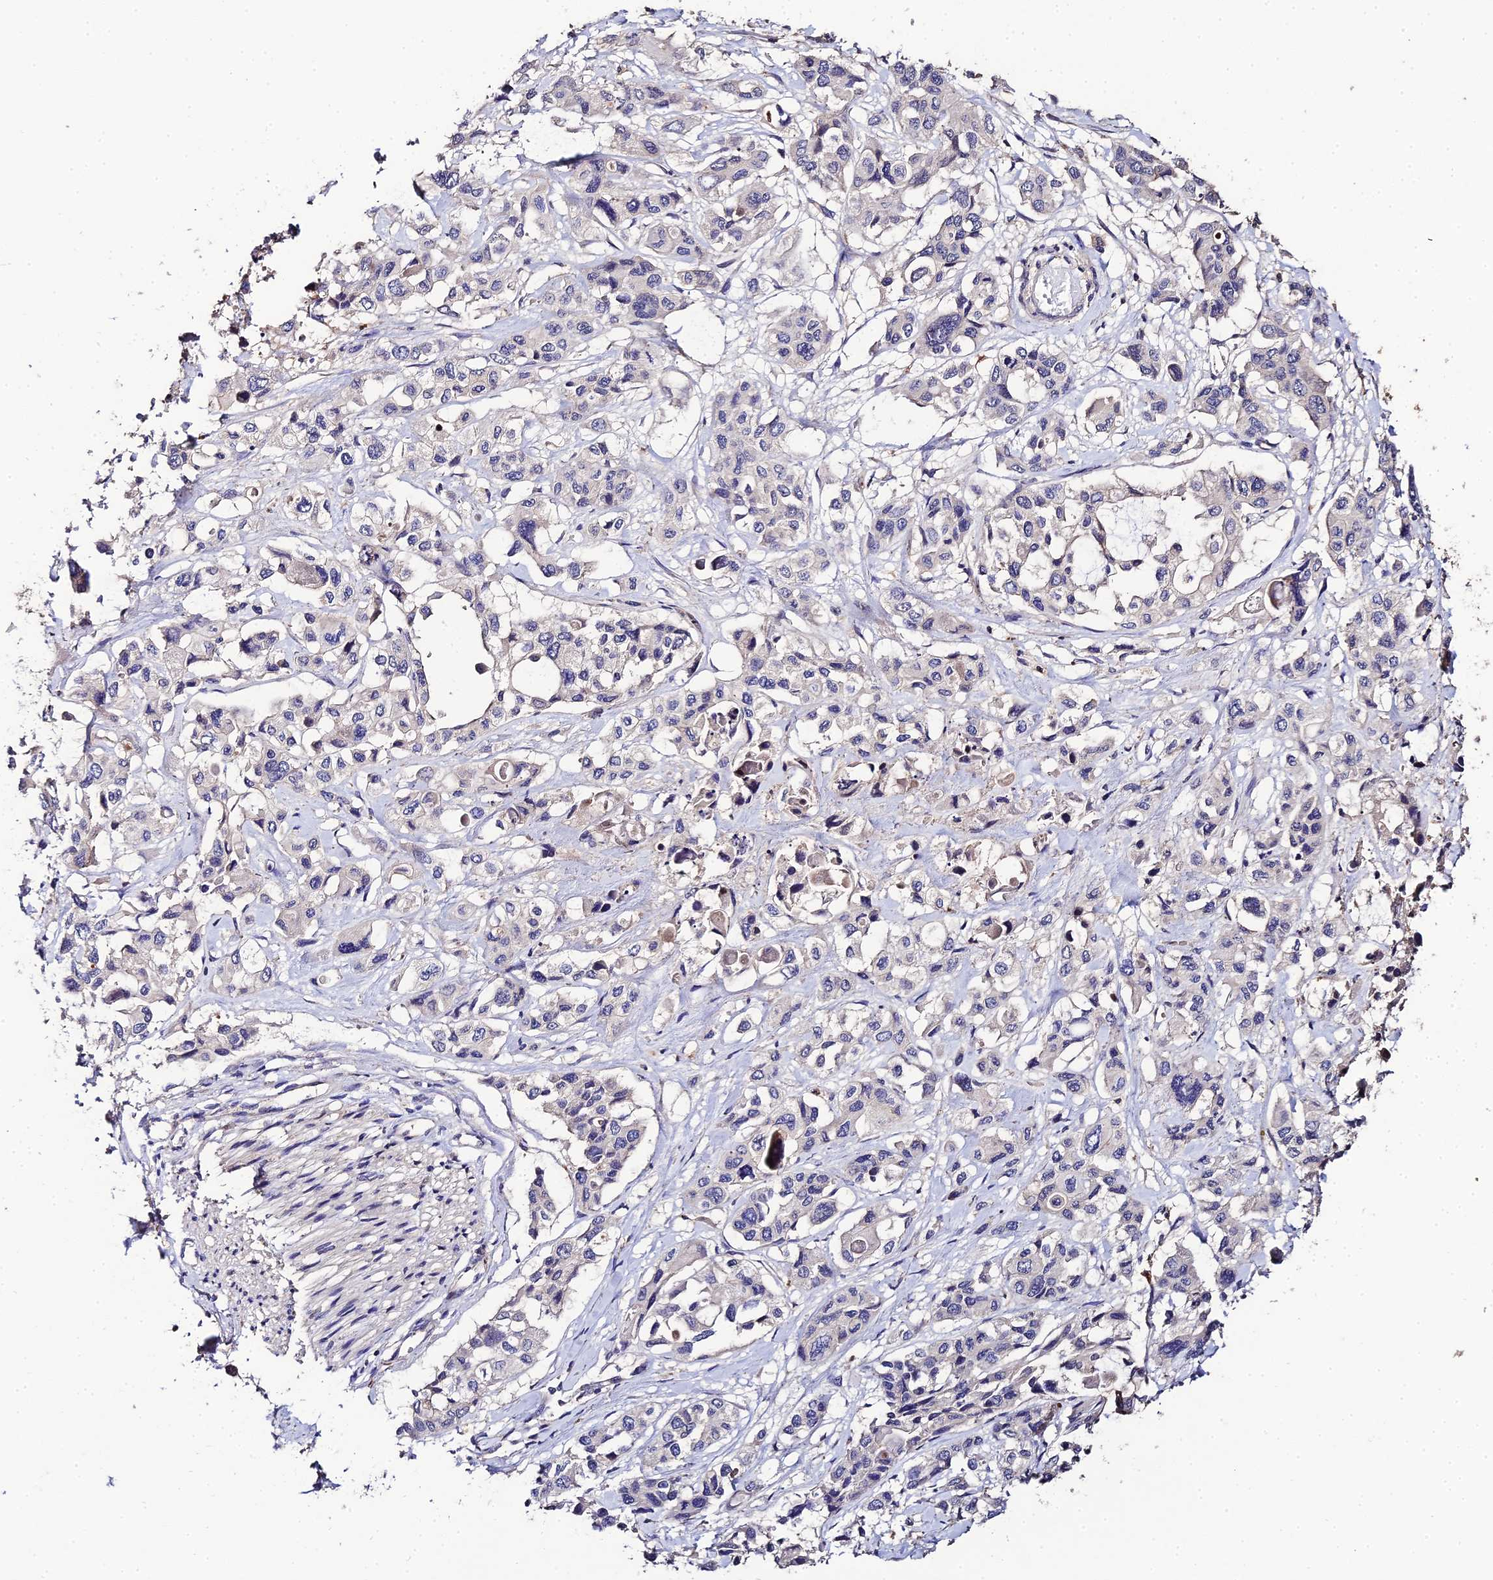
{"staining": {"intensity": "negative", "quantity": "none", "location": "none"}, "tissue": "pancreatic cancer", "cell_type": "Tumor cells", "image_type": "cancer", "snomed": [{"axis": "morphology", "description": "Adenocarcinoma, NOS"}, {"axis": "topography", "description": "Pancreas"}], "caption": "A photomicrograph of human adenocarcinoma (pancreatic) is negative for staining in tumor cells.", "gene": "LSM5", "patient": {"sex": "male", "age": 92}}